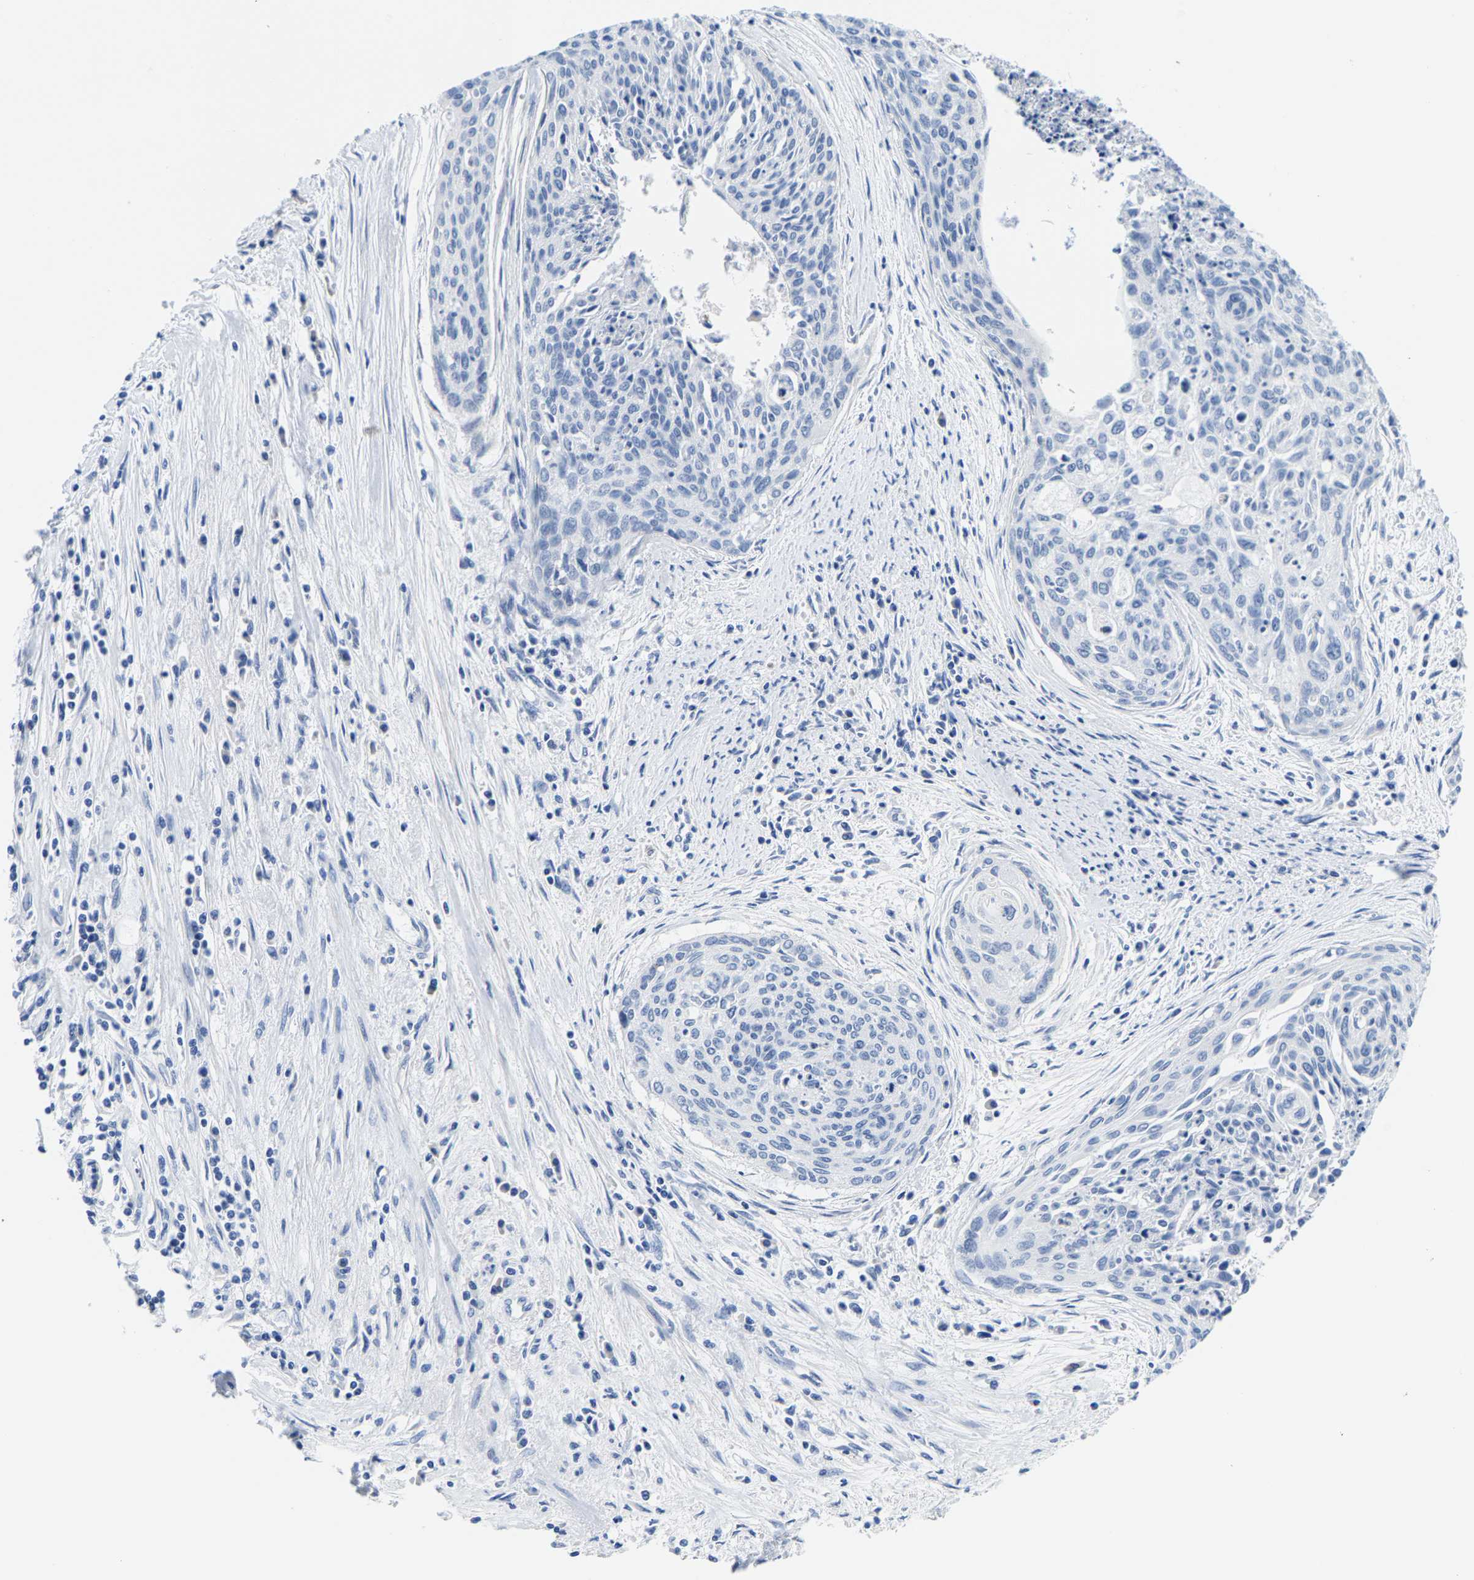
{"staining": {"intensity": "negative", "quantity": "none", "location": "none"}, "tissue": "cervical cancer", "cell_type": "Tumor cells", "image_type": "cancer", "snomed": [{"axis": "morphology", "description": "Squamous cell carcinoma, NOS"}, {"axis": "topography", "description": "Cervix"}], "caption": "An image of human cervical squamous cell carcinoma is negative for staining in tumor cells.", "gene": "KLHL1", "patient": {"sex": "female", "age": 55}}